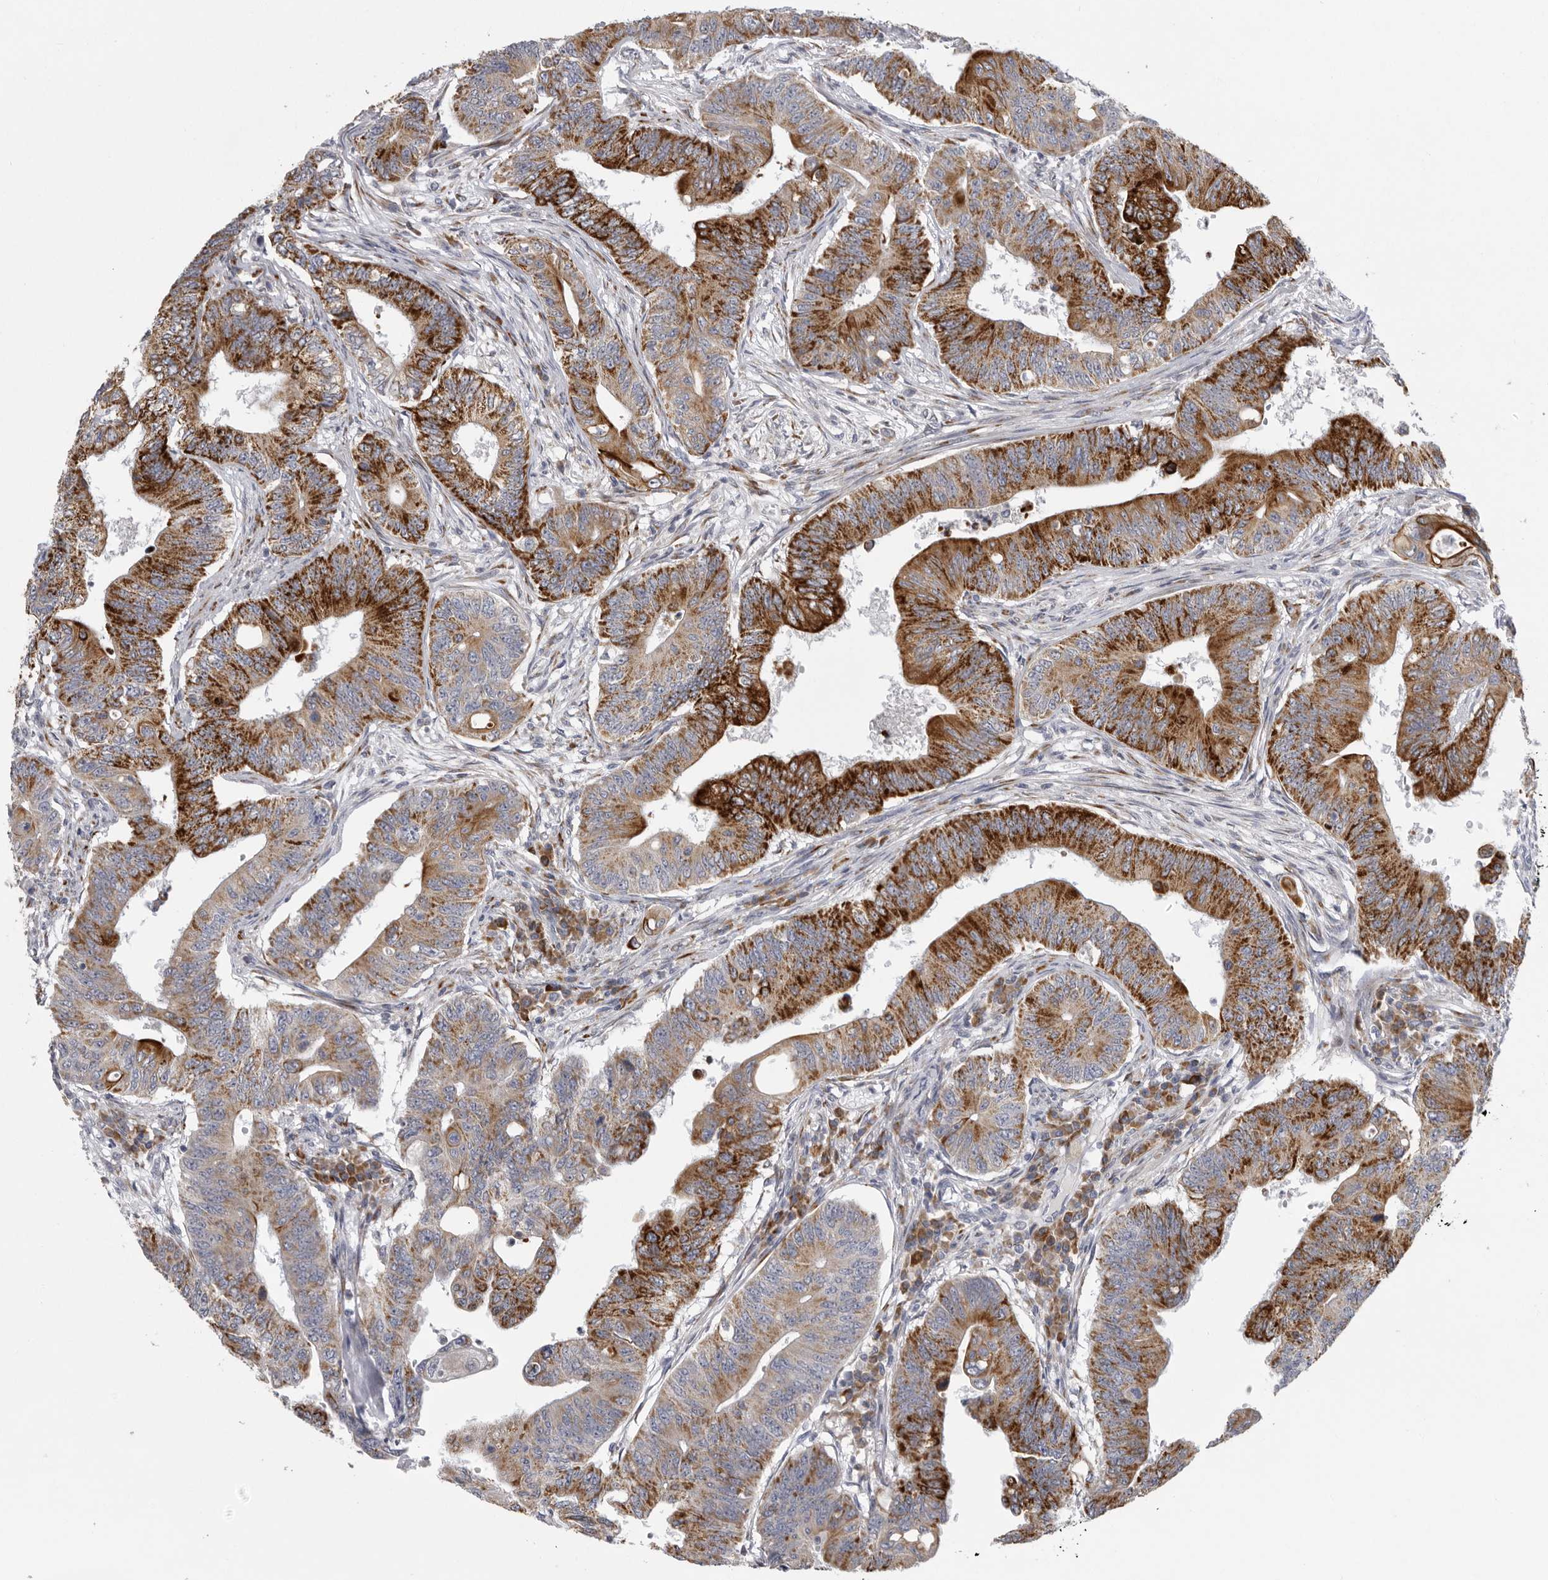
{"staining": {"intensity": "strong", "quantity": "25%-75%", "location": "cytoplasmic/membranous"}, "tissue": "colorectal cancer", "cell_type": "Tumor cells", "image_type": "cancer", "snomed": [{"axis": "morphology", "description": "Adenoma, NOS"}, {"axis": "morphology", "description": "Adenocarcinoma, NOS"}, {"axis": "topography", "description": "Colon"}], "caption": "Protein expression analysis of colorectal cancer (adenoma) exhibits strong cytoplasmic/membranous staining in approximately 25%-75% of tumor cells.", "gene": "USP24", "patient": {"sex": "male", "age": 79}}